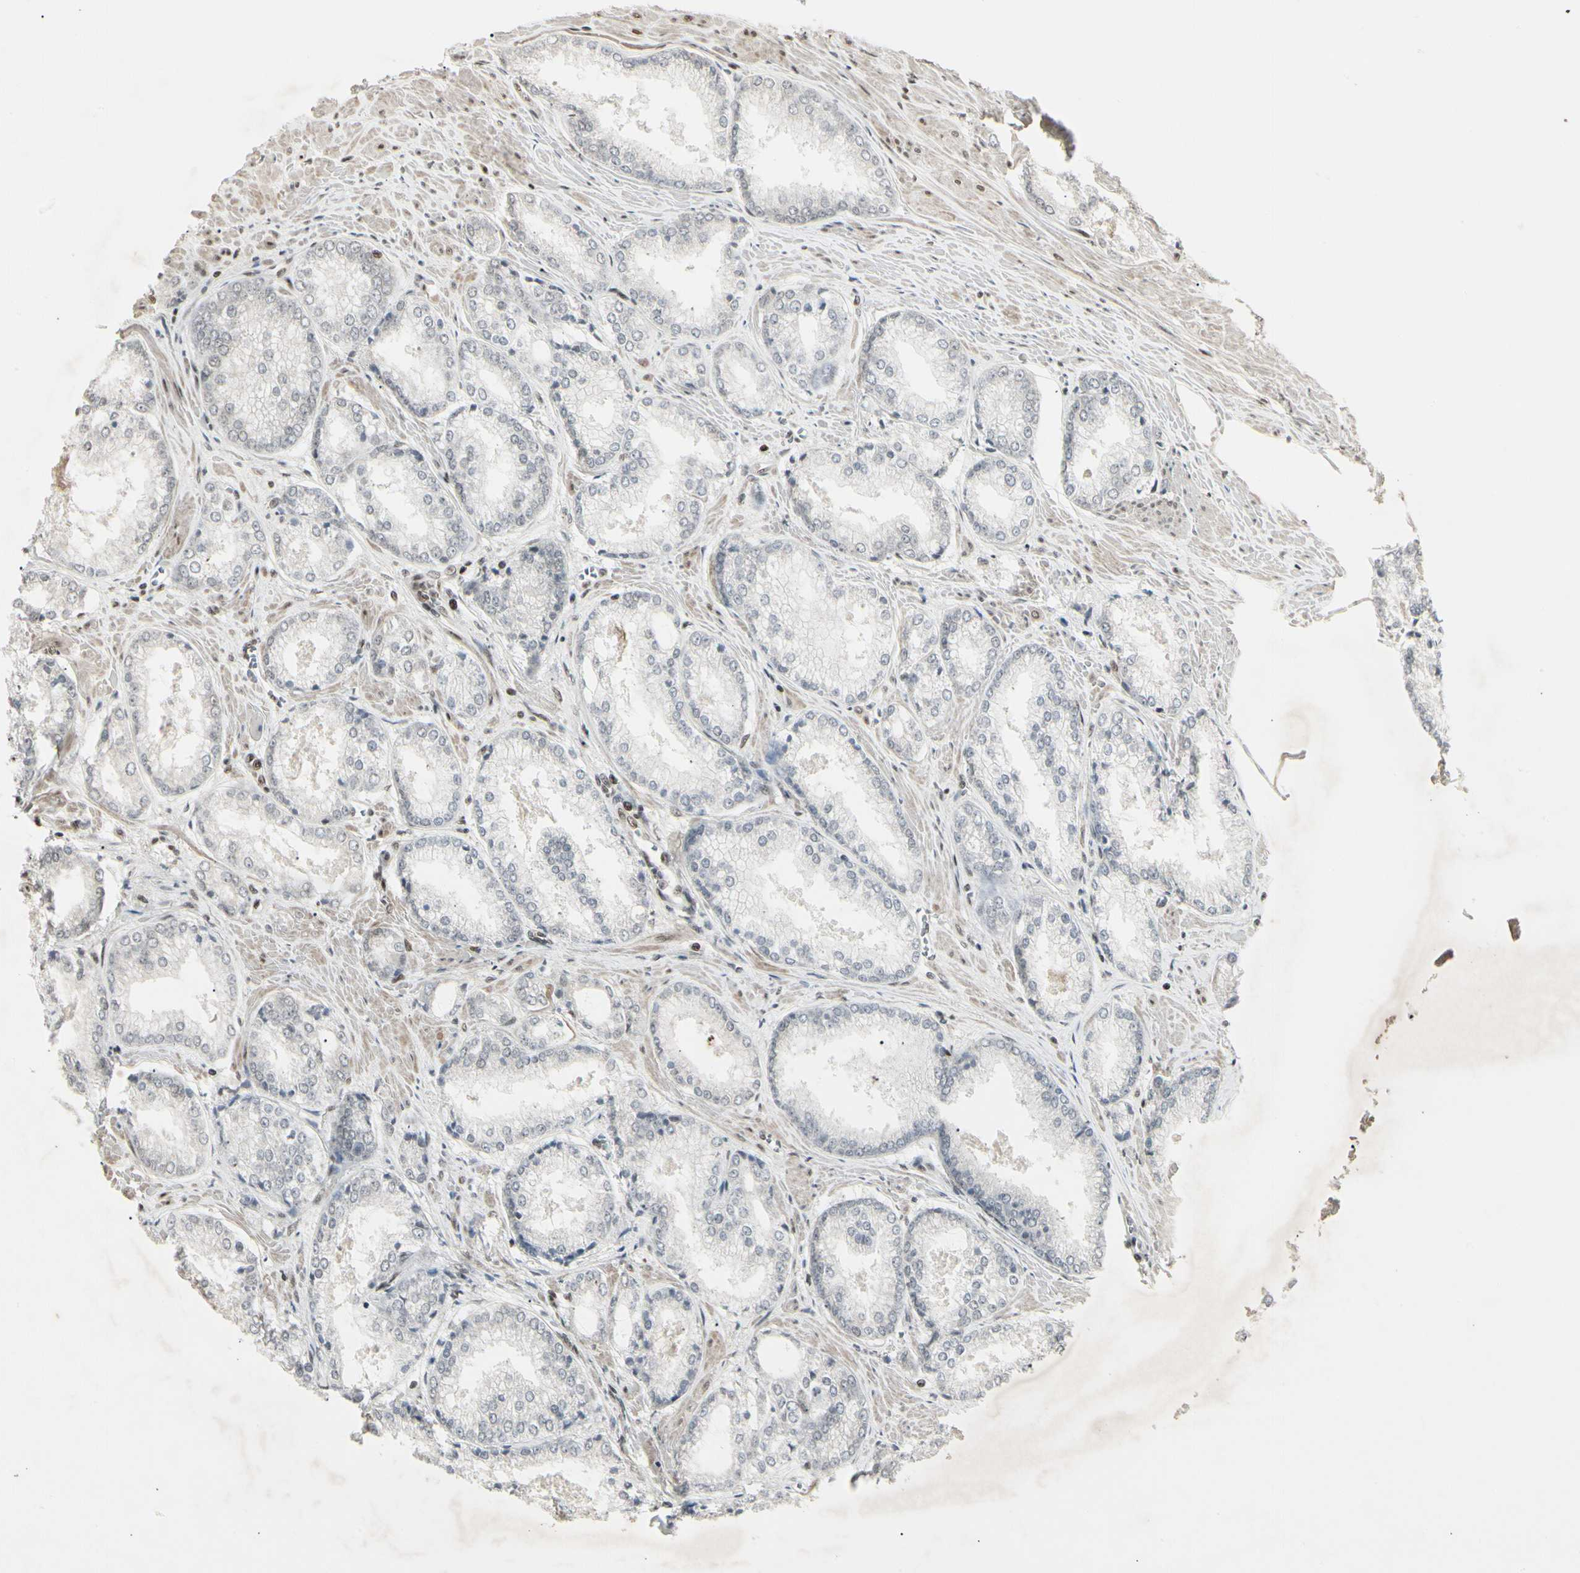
{"staining": {"intensity": "negative", "quantity": "none", "location": "none"}, "tissue": "prostate cancer", "cell_type": "Tumor cells", "image_type": "cancer", "snomed": [{"axis": "morphology", "description": "Adenocarcinoma, Low grade"}, {"axis": "topography", "description": "Prostate"}], "caption": "Histopathology image shows no protein positivity in tumor cells of prostate cancer tissue. (Stains: DAB (3,3'-diaminobenzidine) immunohistochemistry (IHC) with hematoxylin counter stain, Microscopy: brightfield microscopy at high magnification).", "gene": "FOXJ2", "patient": {"sex": "male", "age": 64}}